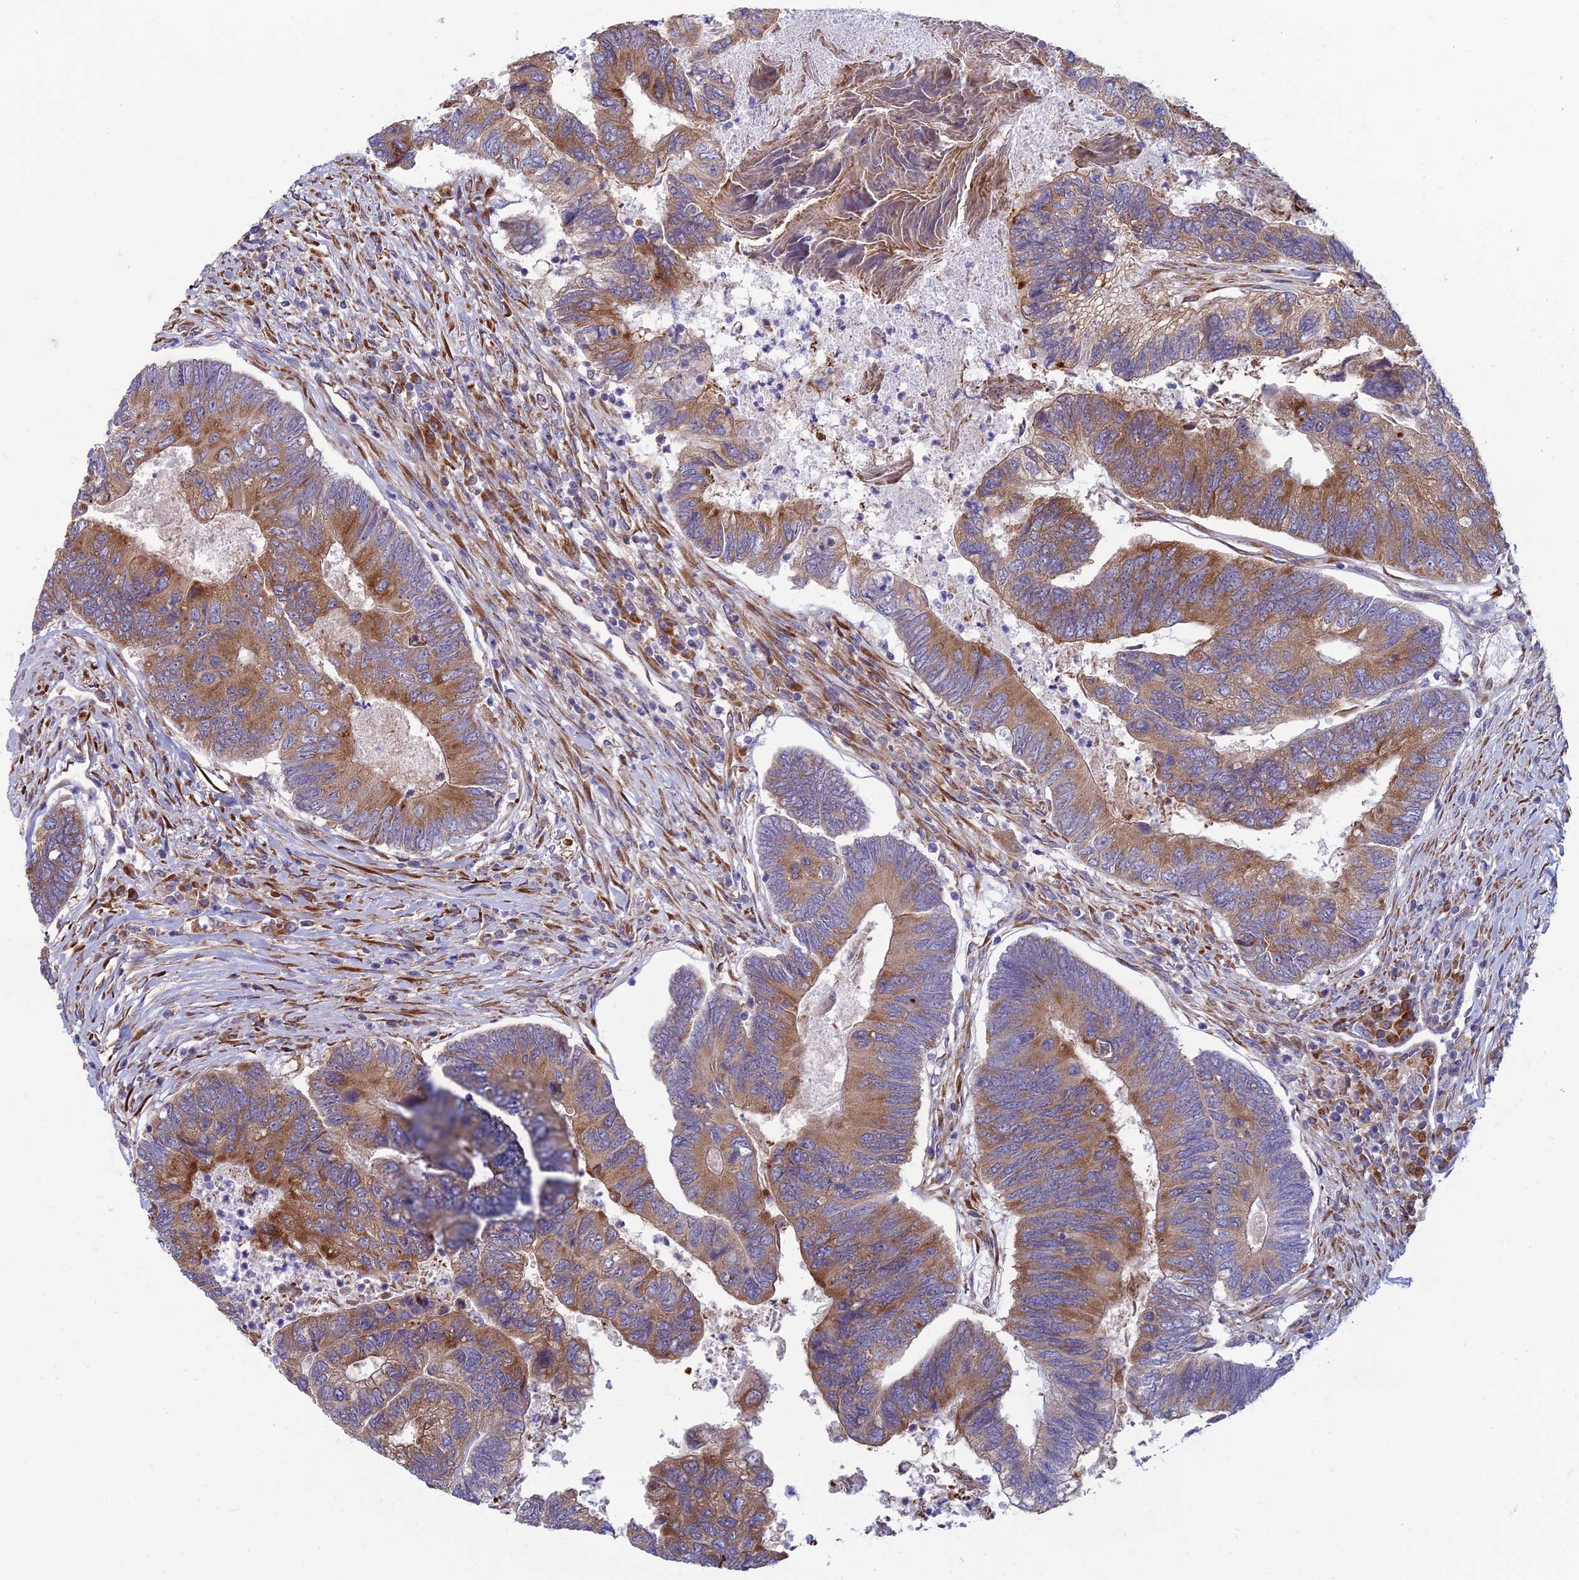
{"staining": {"intensity": "moderate", "quantity": ">75%", "location": "cytoplasmic/membranous"}, "tissue": "colorectal cancer", "cell_type": "Tumor cells", "image_type": "cancer", "snomed": [{"axis": "morphology", "description": "Adenocarcinoma, NOS"}, {"axis": "topography", "description": "Colon"}], "caption": "Tumor cells reveal medium levels of moderate cytoplasmic/membranous expression in approximately >75% of cells in human colorectal cancer.", "gene": "RPL17-C18orf32", "patient": {"sex": "female", "age": 67}}